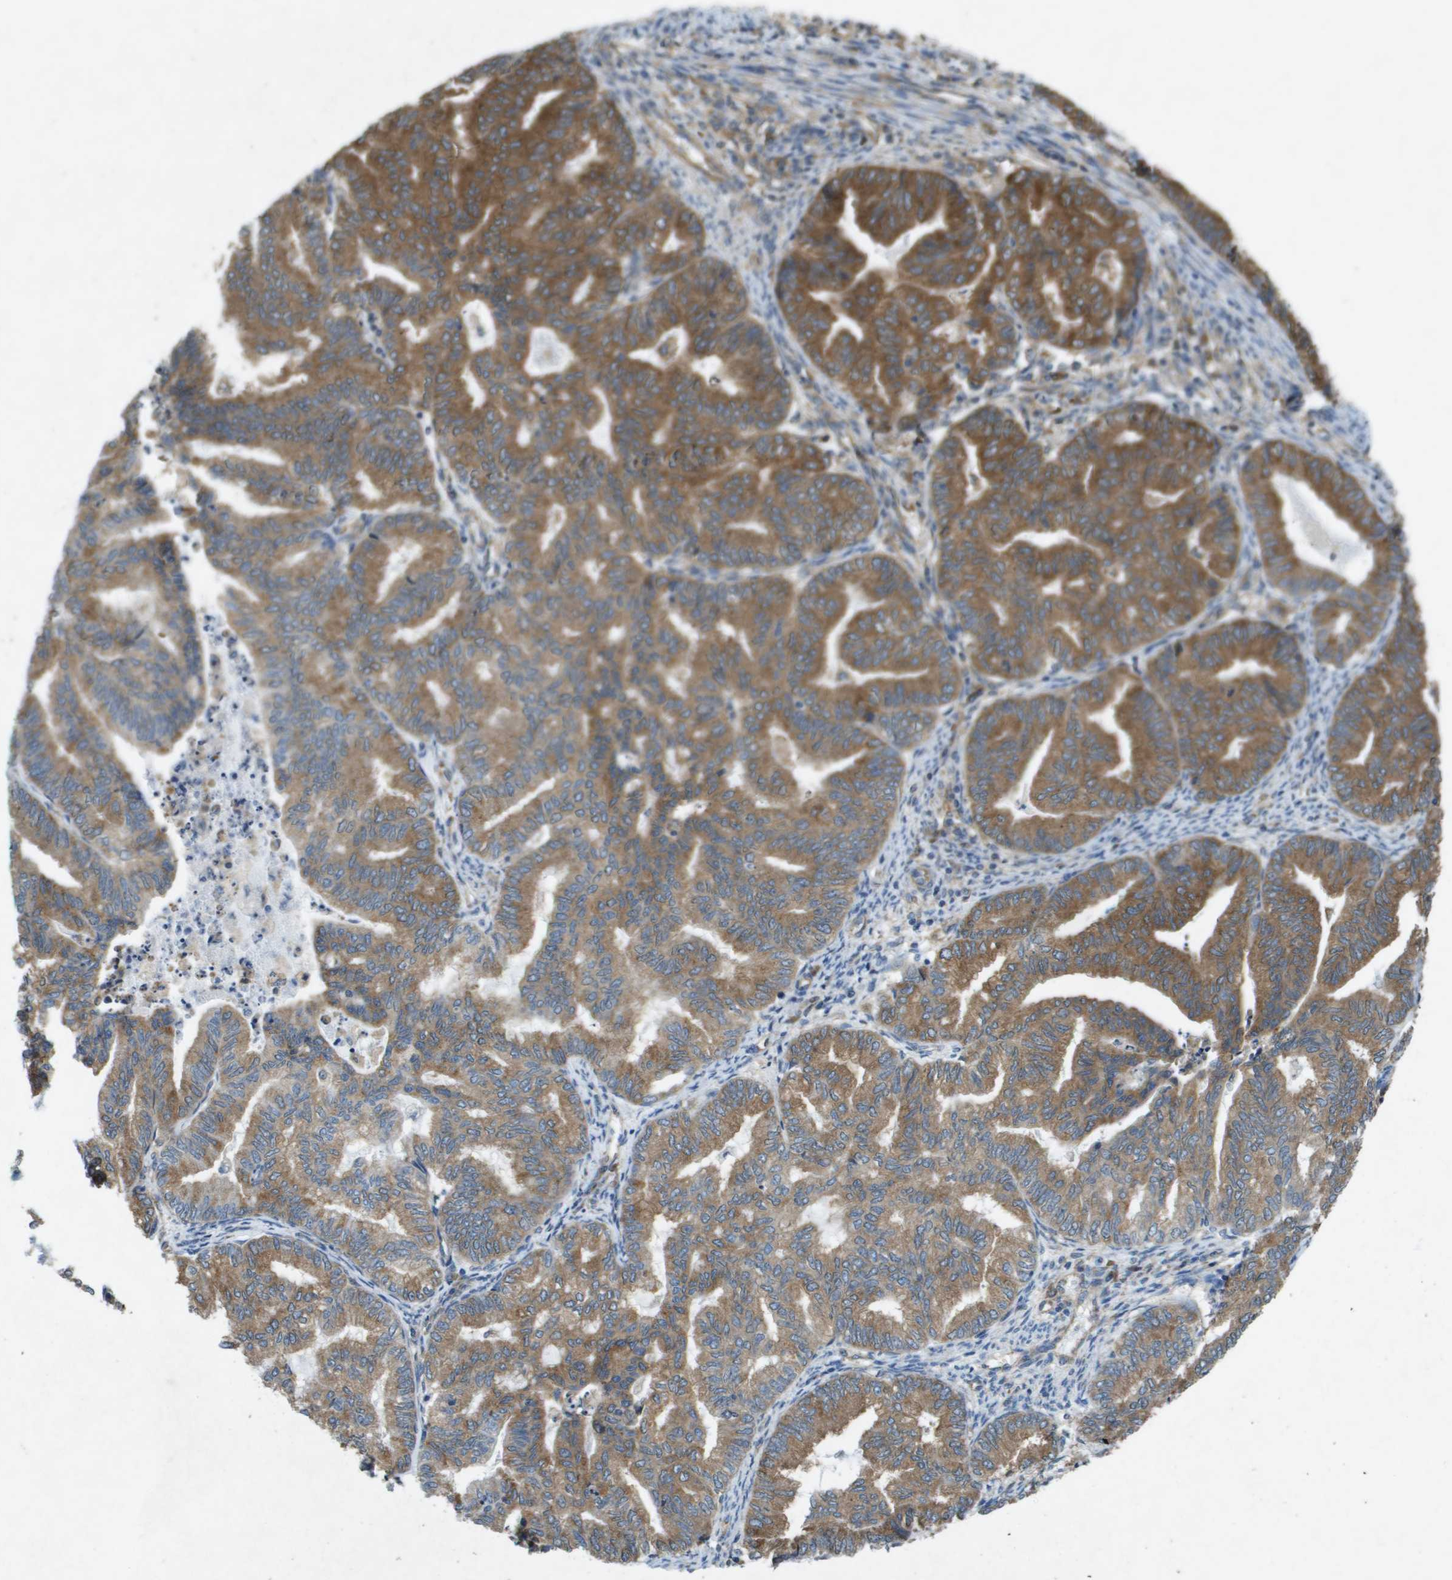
{"staining": {"intensity": "moderate", "quantity": ">75%", "location": "cytoplasmic/membranous"}, "tissue": "endometrial cancer", "cell_type": "Tumor cells", "image_type": "cancer", "snomed": [{"axis": "morphology", "description": "Adenocarcinoma, NOS"}, {"axis": "topography", "description": "Endometrium"}], "caption": "This photomicrograph shows IHC staining of human endometrial cancer, with medium moderate cytoplasmic/membranous staining in approximately >75% of tumor cells.", "gene": "PTPRT", "patient": {"sex": "female", "age": 79}}